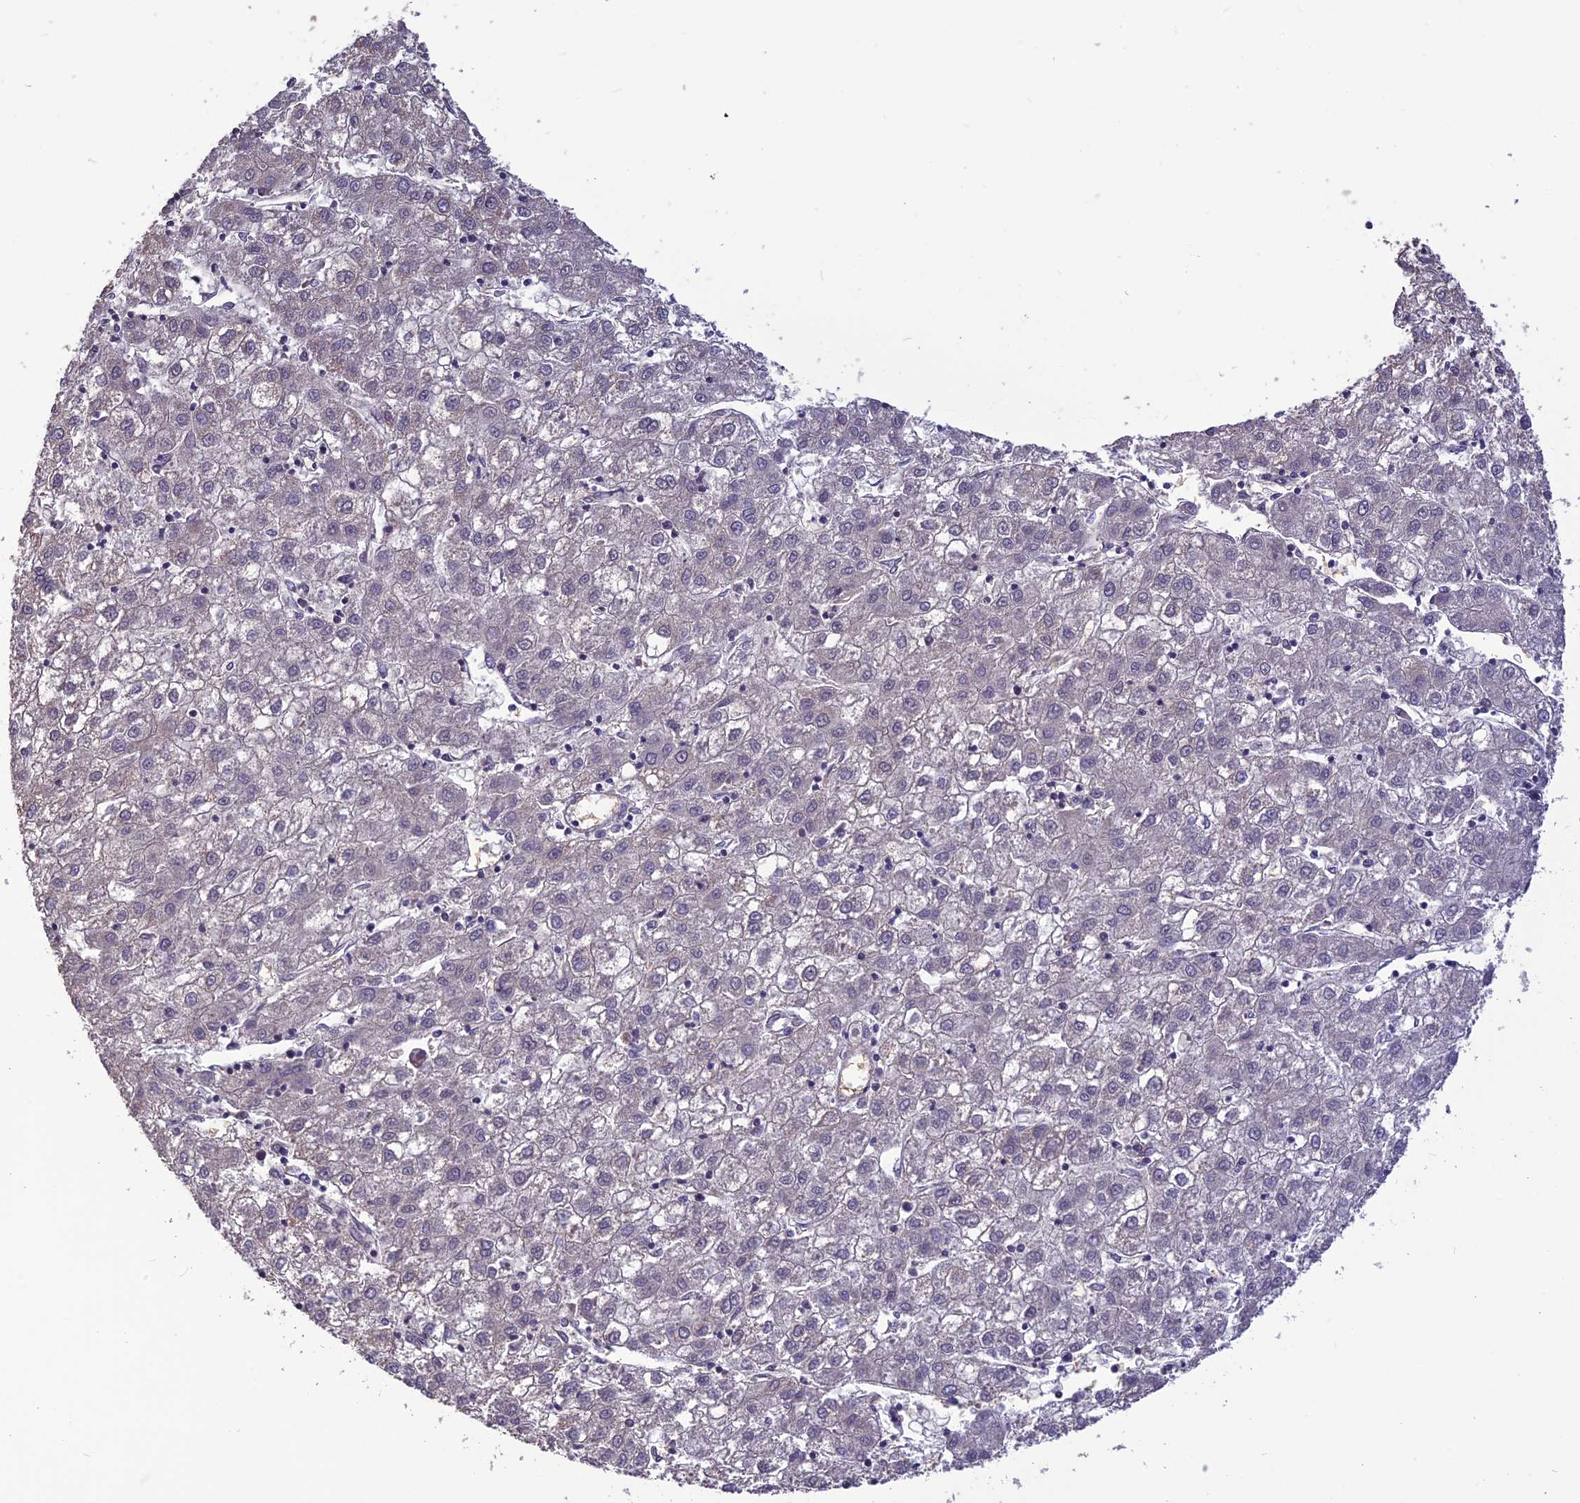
{"staining": {"intensity": "negative", "quantity": "none", "location": "none"}, "tissue": "liver cancer", "cell_type": "Tumor cells", "image_type": "cancer", "snomed": [{"axis": "morphology", "description": "Carcinoma, Hepatocellular, NOS"}, {"axis": "topography", "description": "Liver"}], "caption": "Histopathology image shows no significant protein expression in tumor cells of hepatocellular carcinoma (liver). (DAB IHC, high magnification).", "gene": "PSMF1", "patient": {"sex": "male", "age": 72}}